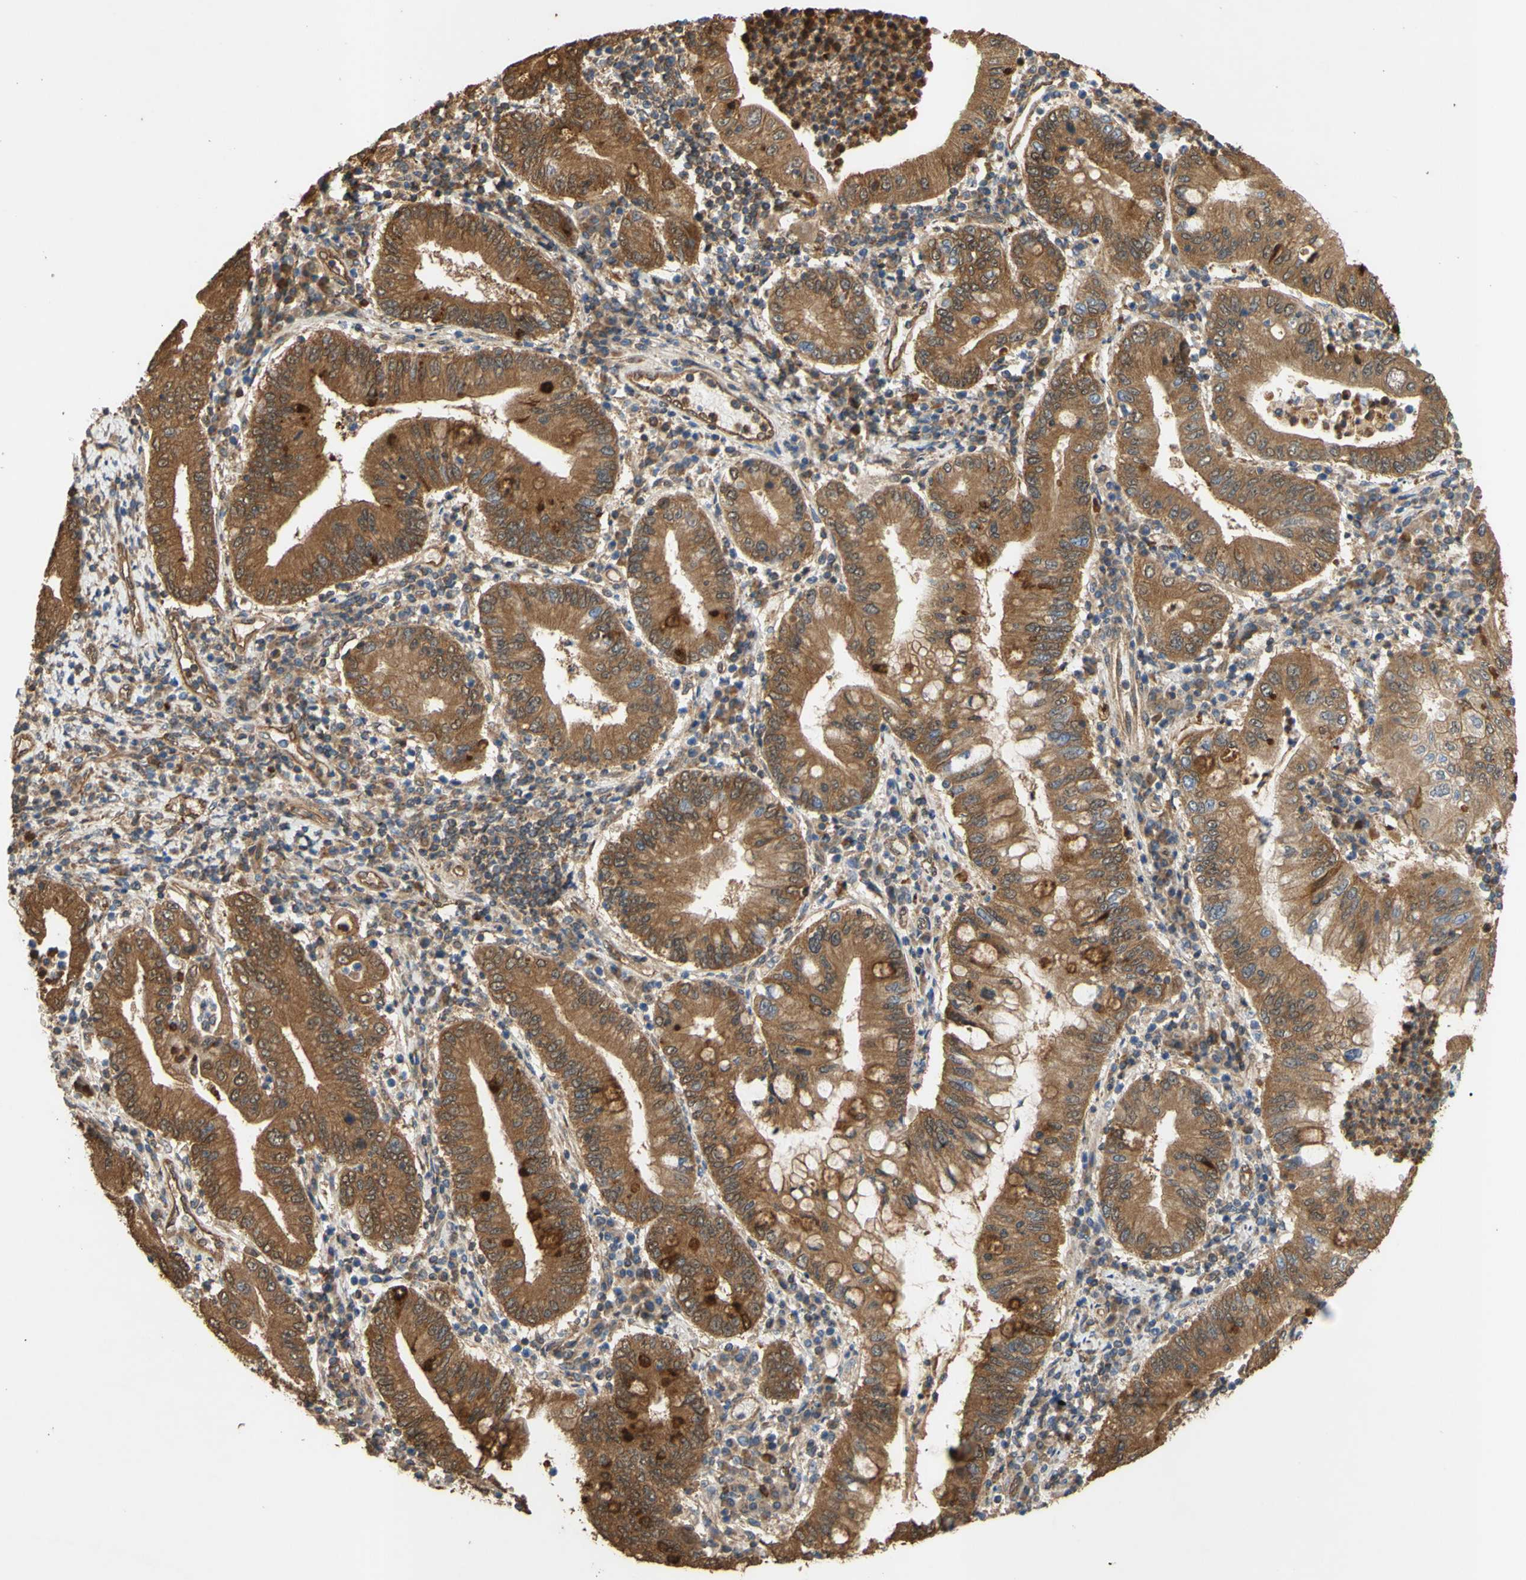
{"staining": {"intensity": "strong", "quantity": ">75%", "location": "cytoplasmic/membranous"}, "tissue": "stomach cancer", "cell_type": "Tumor cells", "image_type": "cancer", "snomed": [{"axis": "morphology", "description": "Normal tissue, NOS"}, {"axis": "morphology", "description": "Adenocarcinoma, NOS"}, {"axis": "topography", "description": "Esophagus"}, {"axis": "topography", "description": "Stomach, upper"}, {"axis": "topography", "description": "Peripheral nerve tissue"}], "caption": "Stomach cancer was stained to show a protein in brown. There is high levels of strong cytoplasmic/membranous expression in about >75% of tumor cells.", "gene": "CTTN", "patient": {"sex": "male", "age": 62}}